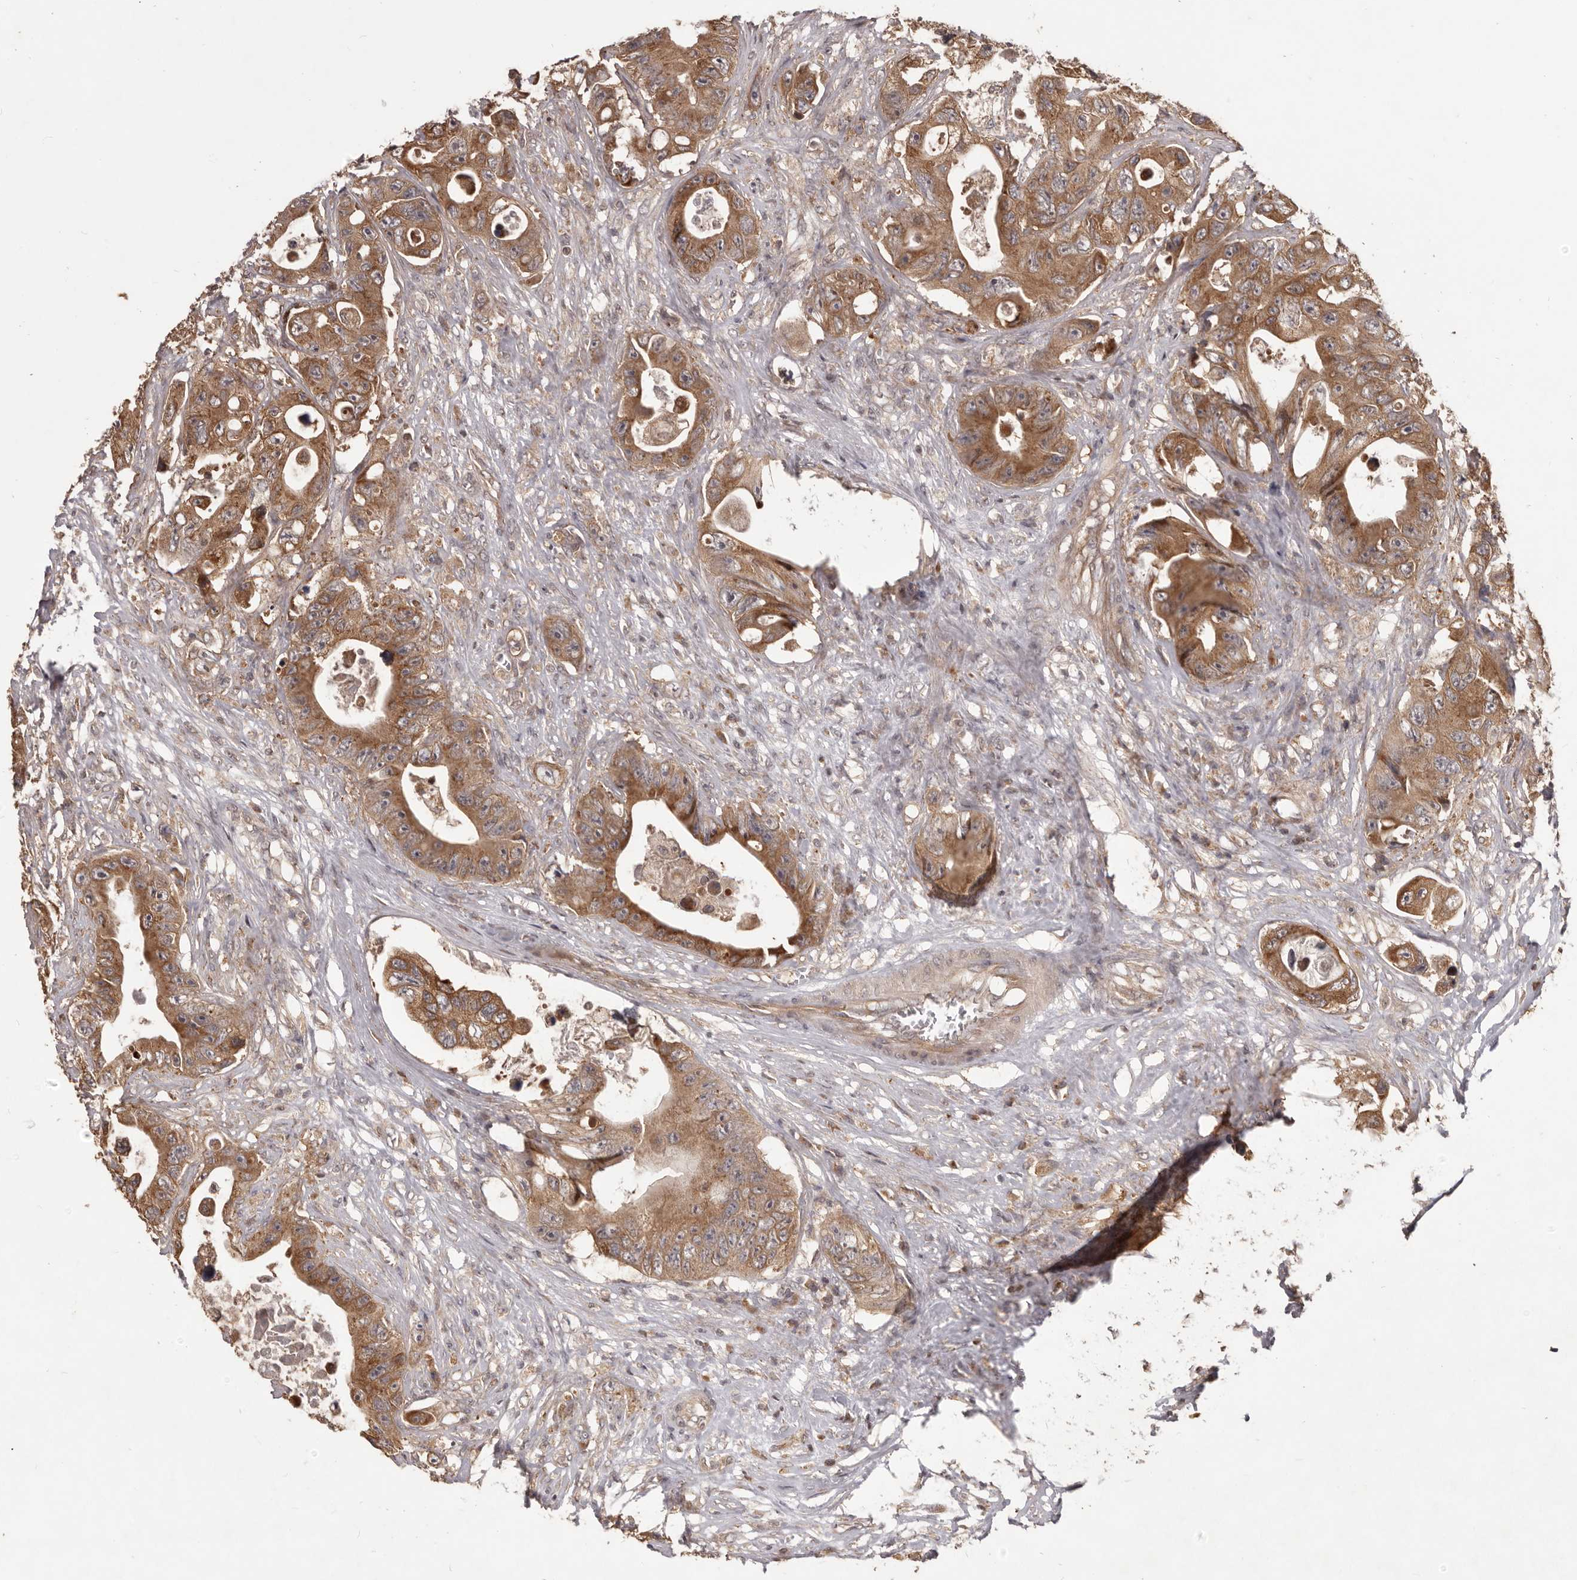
{"staining": {"intensity": "strong", "quantity": ">75%", "location": "cytoplasmic/membranous"}, "tissue": "colorectal cancer", "cell_type": "Tumor cells", "image_type": "cancer", "snomed": [{"axis": "morphology", "description": "Adenocarcinoma, NOS"}, {"axis": "topography", "description": "Colon"}], "caption": "Protein analysis of colorectal adenocarcinoma tissue demonstrates strong cytoplasmic/membranous expression in approximately >75% of tumor cells.", "gene": "MTO1", "patient": {"sex": "female", "age": 46}}